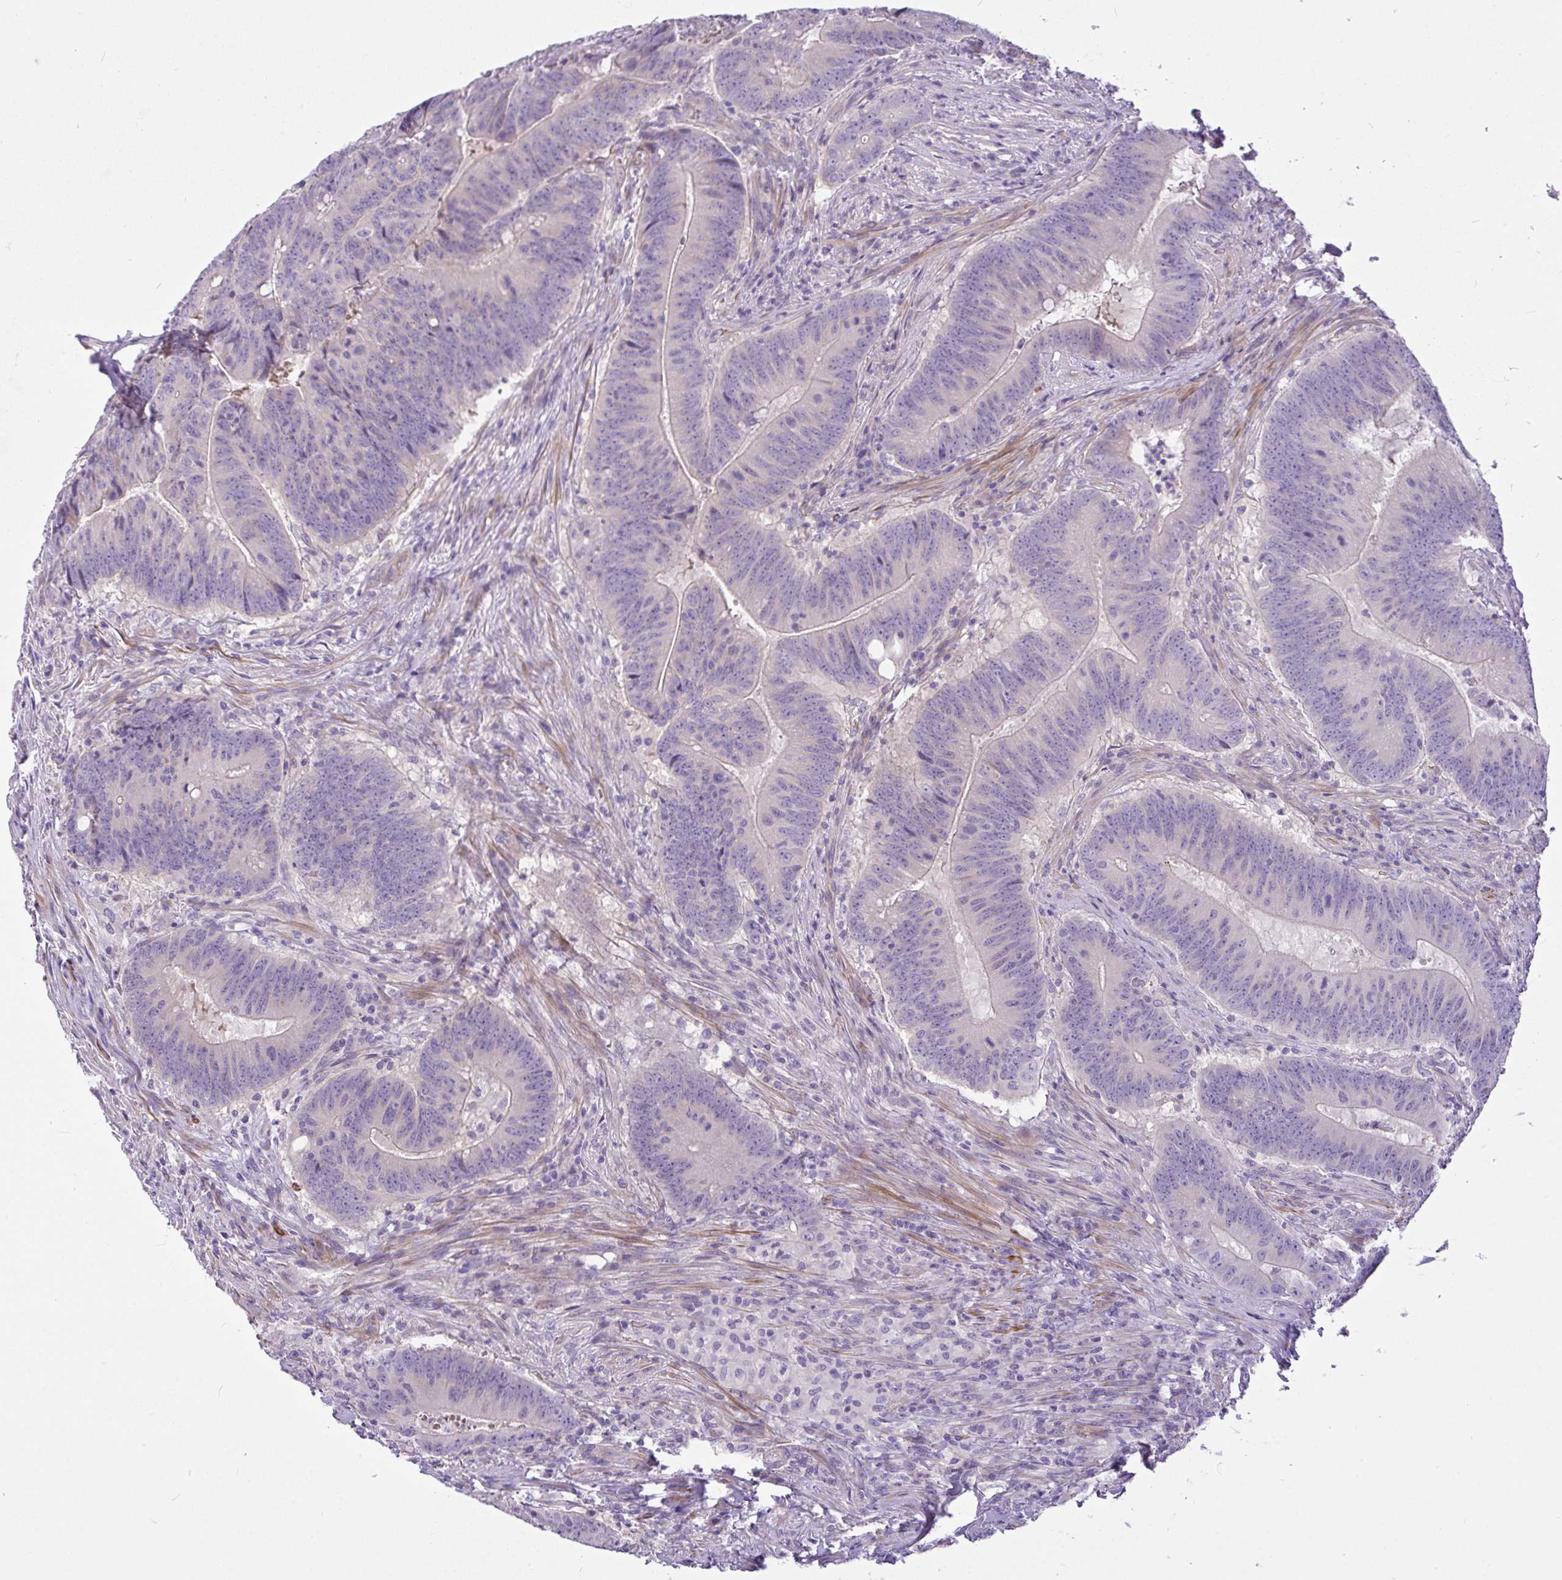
{"staining": {"intensity": "negative", "quantity": "none", "location": "none"}, "tissue": "colorectal cancer", "cell_type": "Tumor cells", "image_type": "cancer", "snomed": [{"axis": "morphology", "description": "Adenocarcinoma, NOS"}, {"axis": "topography", "description": "Colon"}], "caption": "A photomicrograph of human adenocarcinoma (colorectal) is negative for staining in tumor cells. (Brightfield microscopy of DAB immunohistochemistry (IHC) at high magnification).", "gene": "MOCS1", "patient": {"sex": "female", "age": 87}}